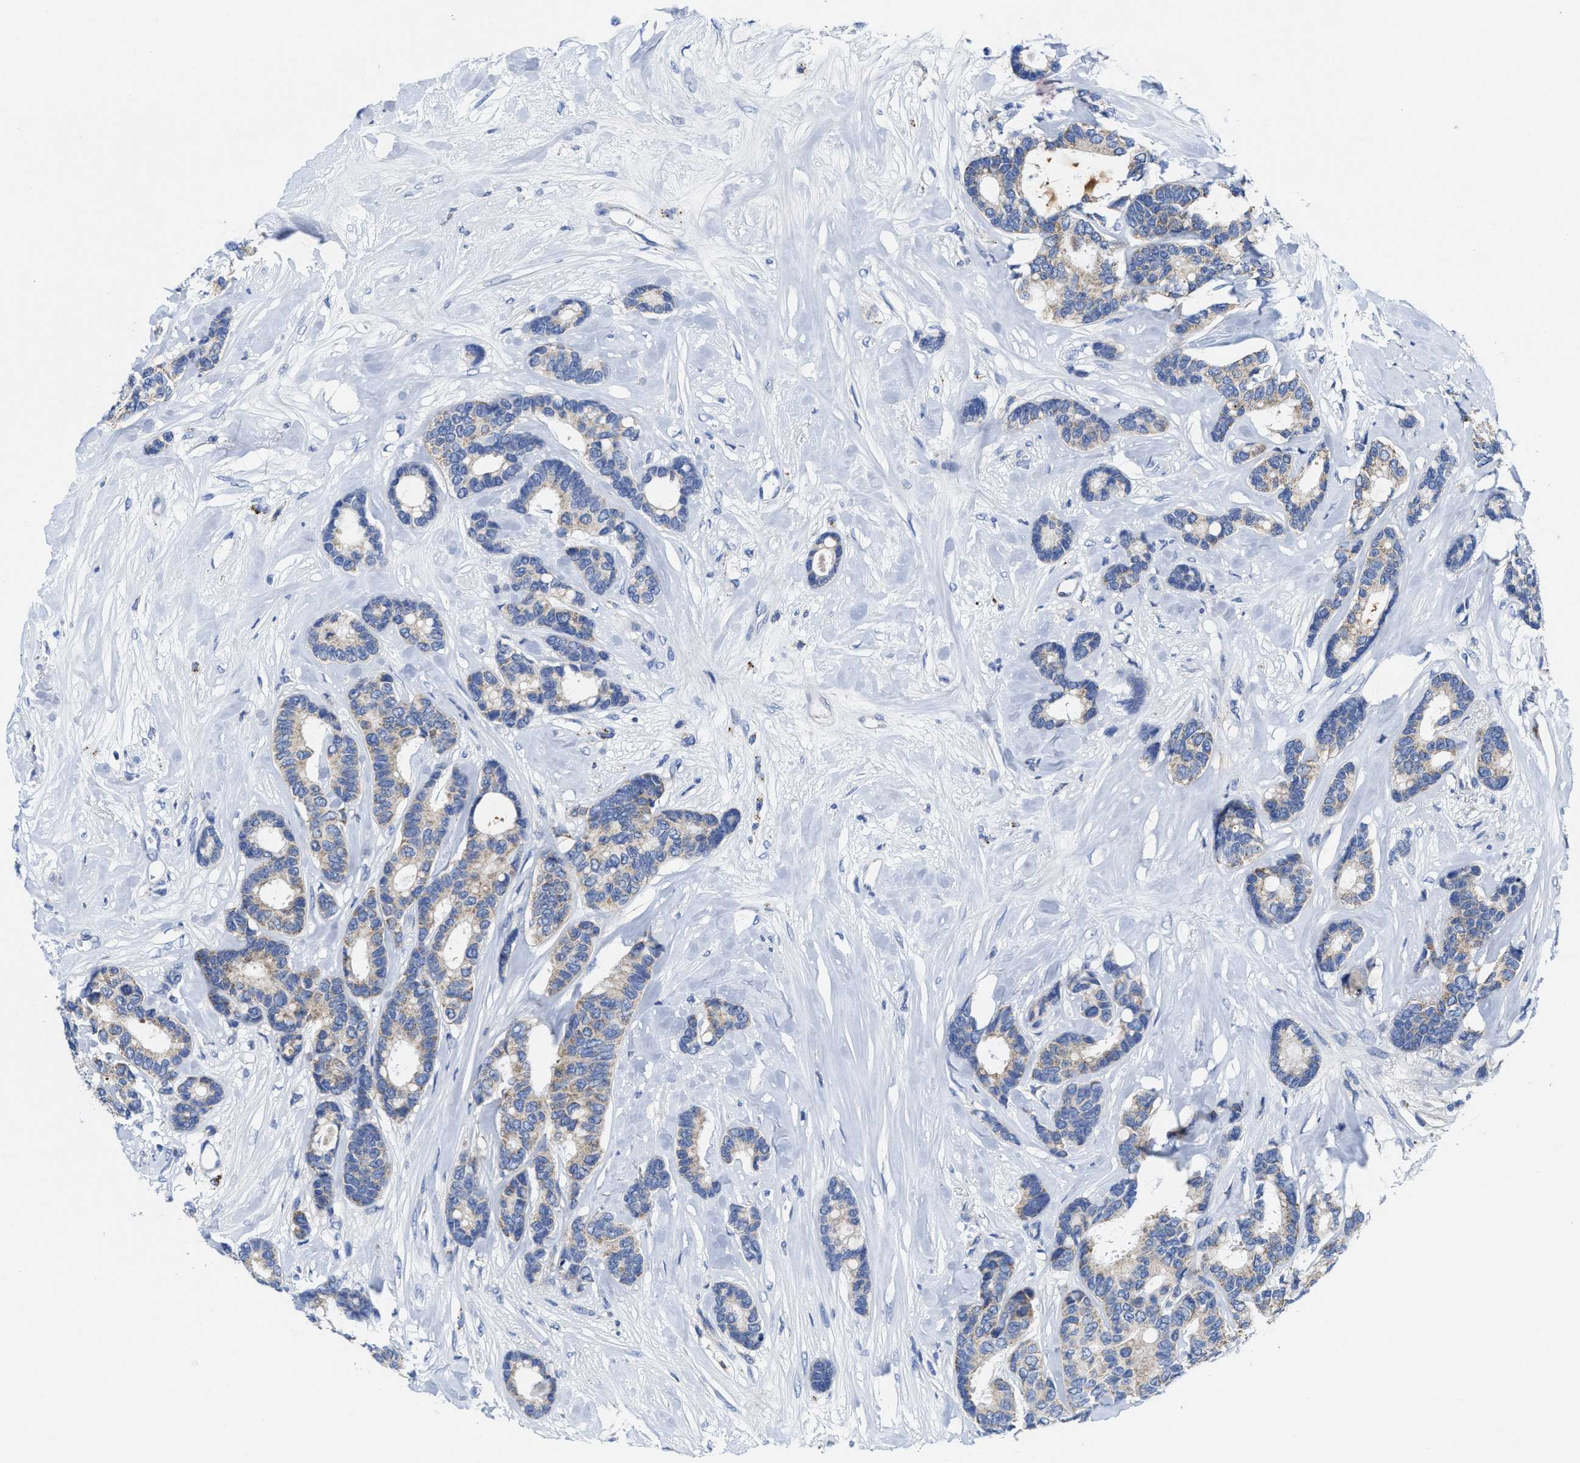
{"staining": {"intensity": "weak", "quantity": "<25%", "location": "cytoplasmic/membranous"}, "tissue": "breast cancer", "cell_type": "Tumor cells", "image_type": "cancer", "snomed": [{"axis": "morphology", "description": "Duct carcinoma"}, {"axis": "topography", "description": "Breast"}], "caption": "This histopathology image is of infiltrating ductal carcinoma (breast) stained with immunohistochemistry (IHC) to label a protein in brown with the nuclei are counter-stained blue. There is no expression in tumor cells.", "gene": "TBRG4", "patient": {"sex": "female", "age": 87}}